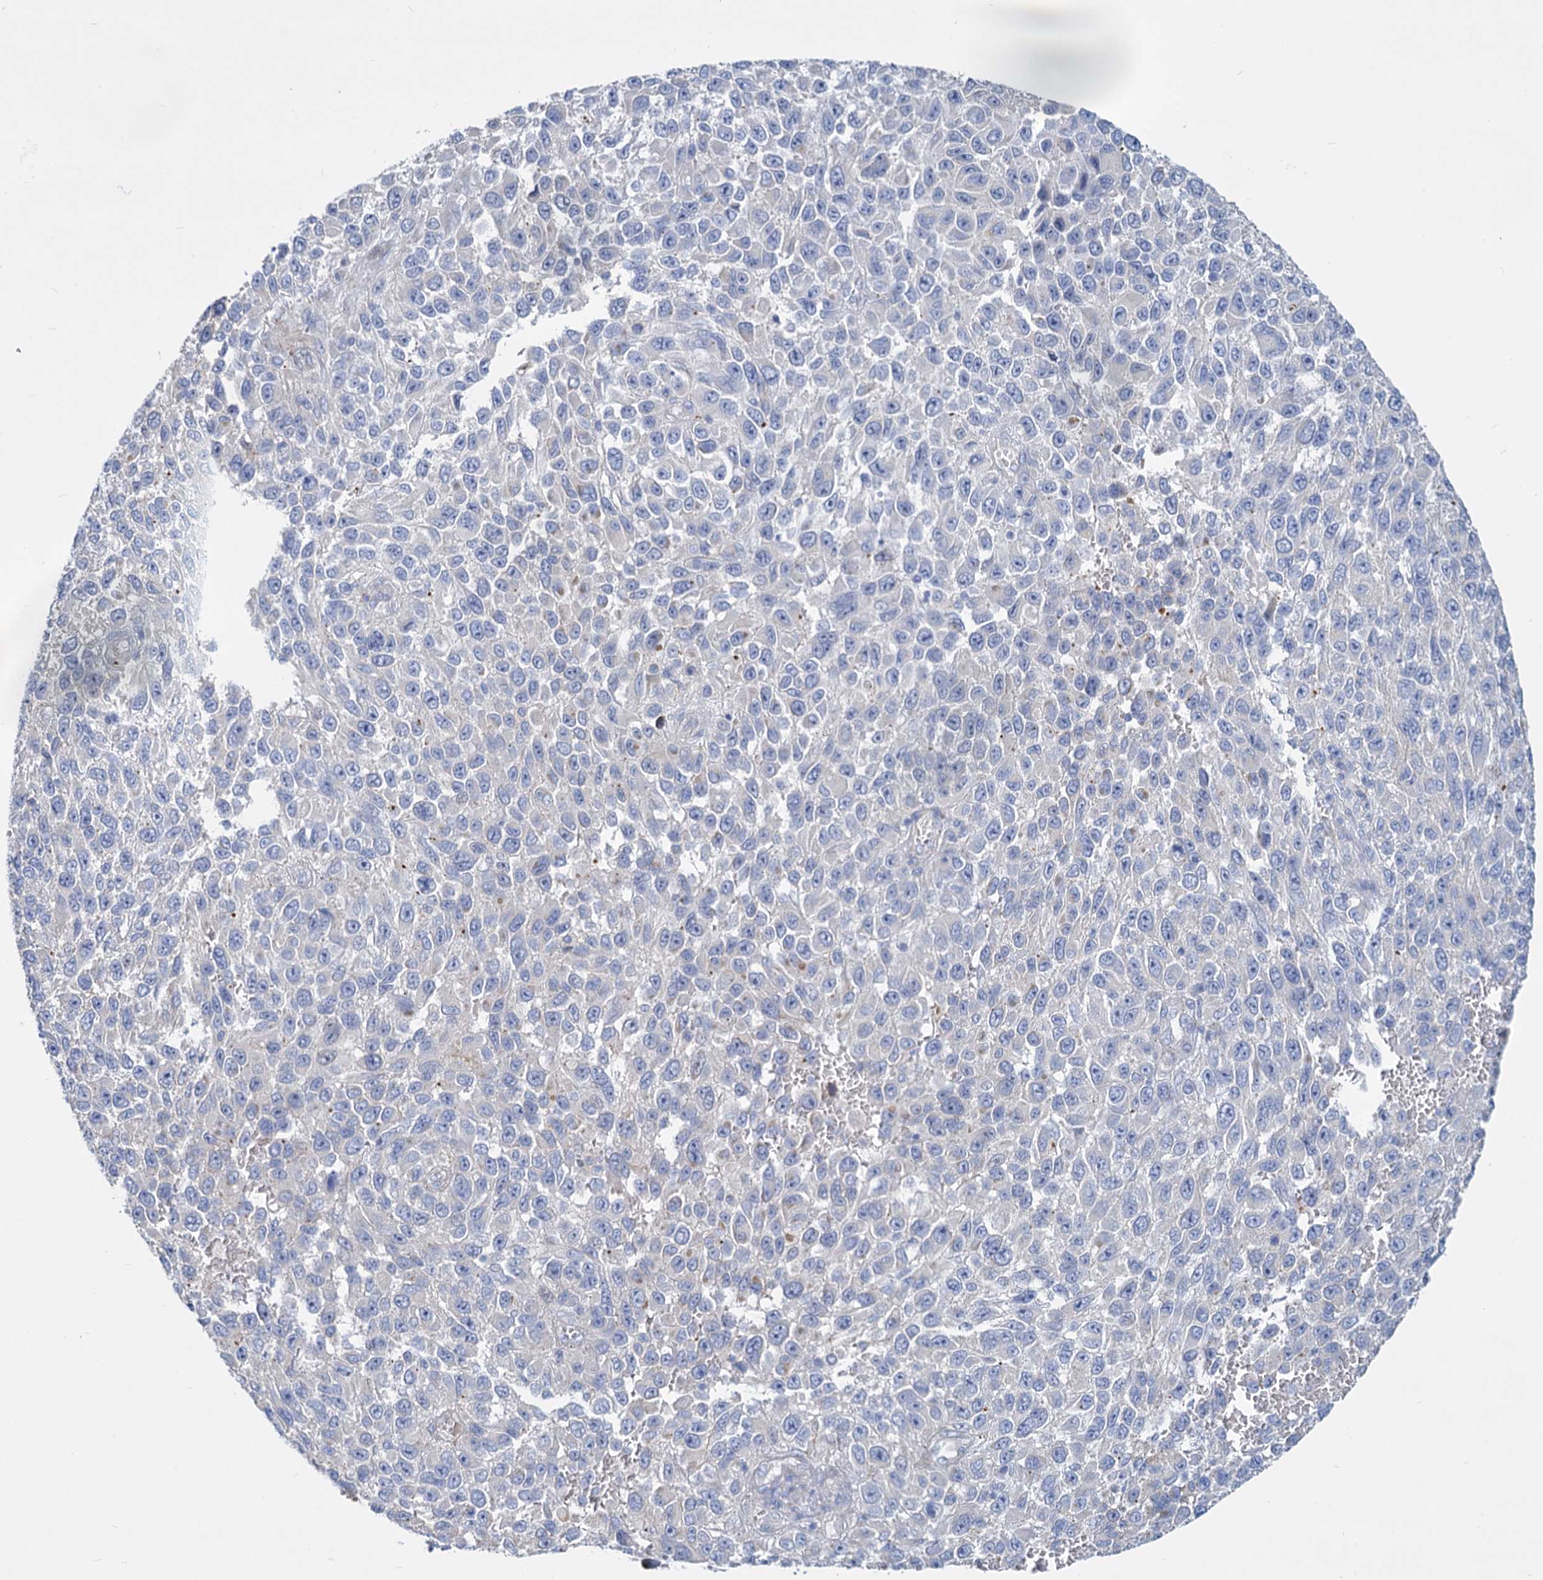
{"staining": {"intensity": "negative", "quantity": "none", "location": "none"}, "tissue": "melanoma", "cell_type": "Tumor cells", "image_type": "cancer", "snomed": [{"axis": "morphology", "description": "Normal tissue, NOS"}, {"axis": "morphology", "description": "Malignant melanoma, NOS"}, {"axis": "topography", "description": "Skin"}], "caption": "Human melanoma stained for a protein using immunohistochemistry (IHC) demonstrates no positivity in tumor cells.", "gene": "TRIM77", "patient": {"sex": "female", "age": 96}}